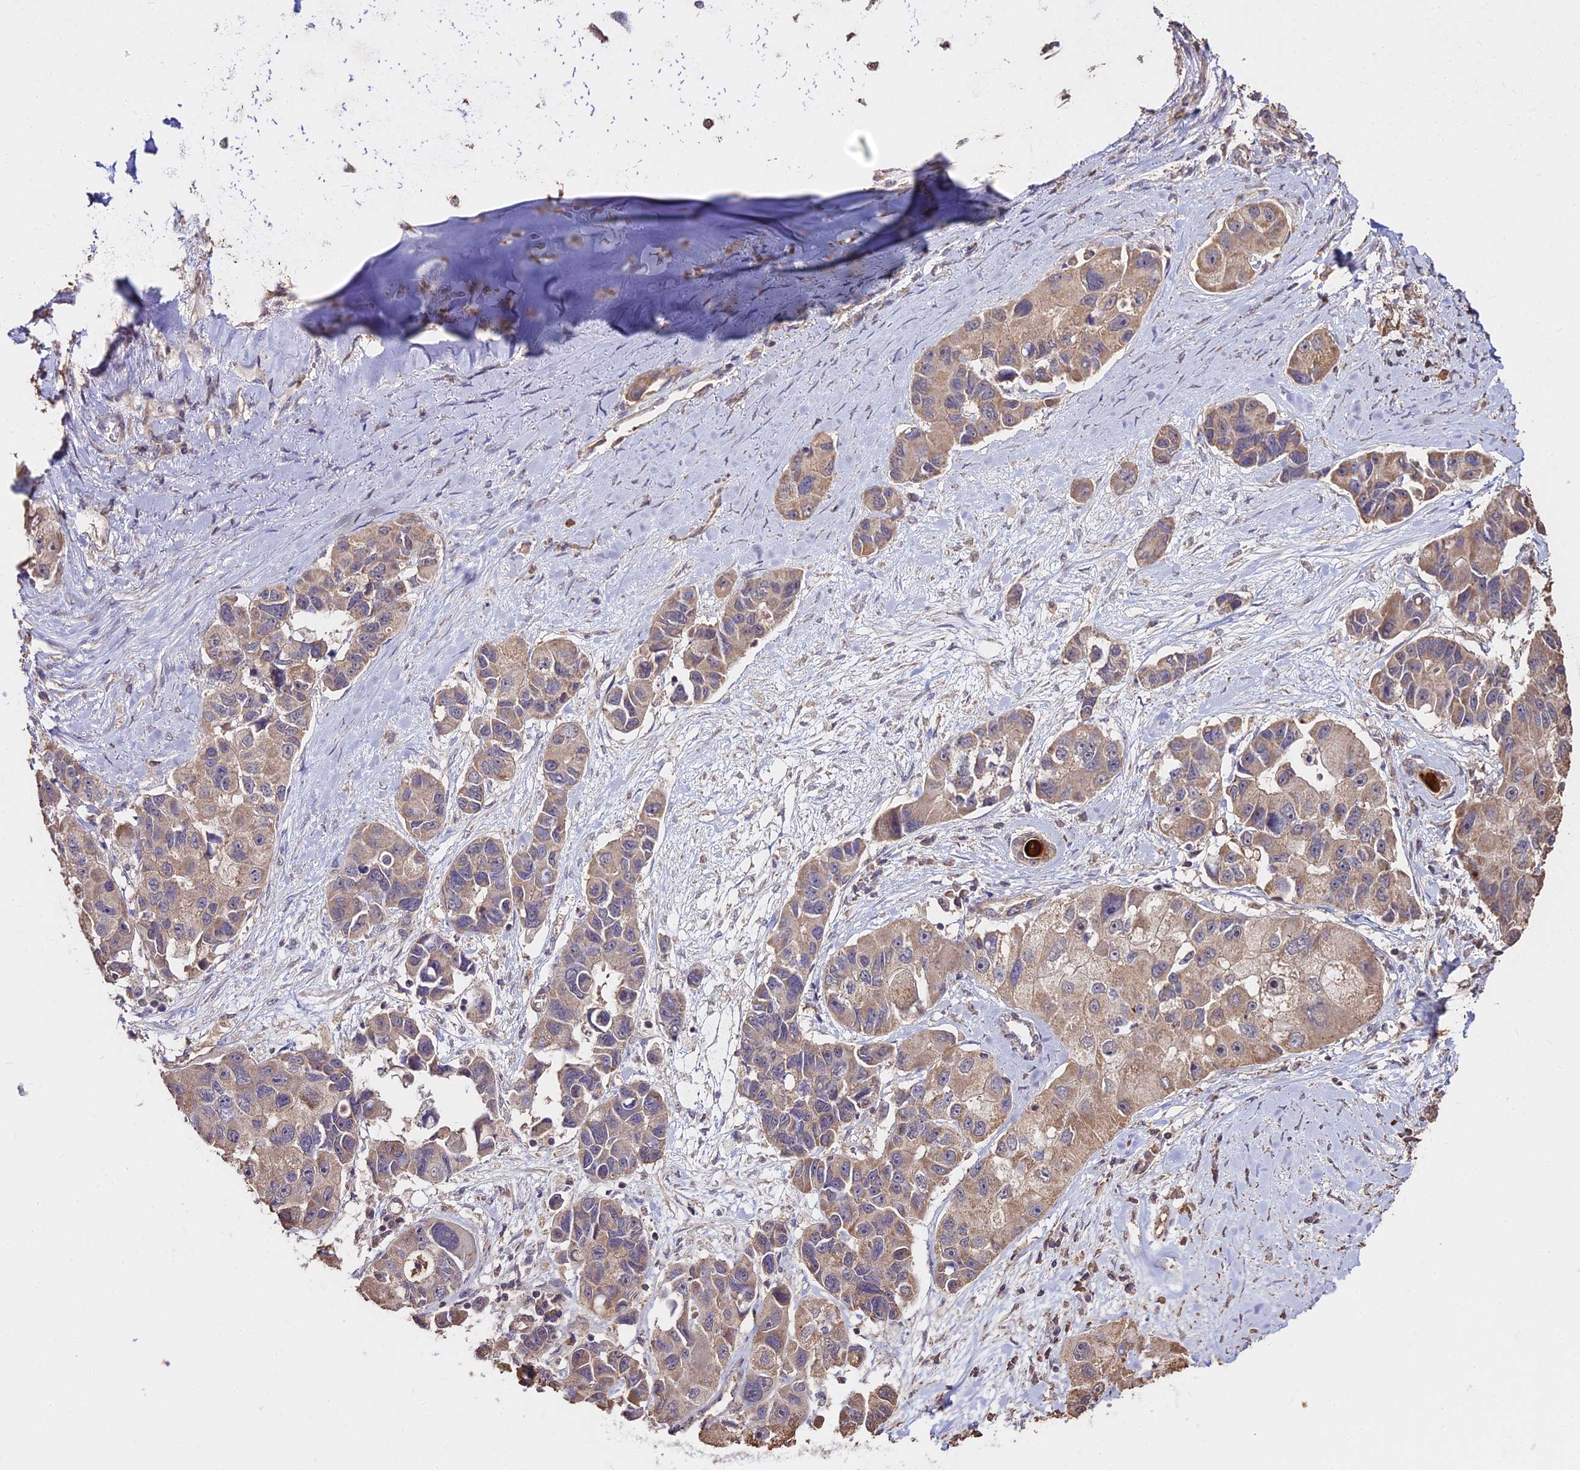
{"staining": {"intensity": "weak", "quantity": ">75%", "location": "cytoplasmic/membranous"}, "tissue": "lung cancer", "cell_type": "Tumor cells", "image_type": "cancer", "snomed": [{"axis": "morphology", "description": "Adenocarcinoma, NOS"}, {"axis": "topography", "description": "Lung"}], "caption": "A brown stain highlights weak cytoplasmic/membranous positivity of a protein in adenocarcinoma (lung) tumor cells.", "gene": "METTL13", "patient": {"sex": "female", "age": 54}}